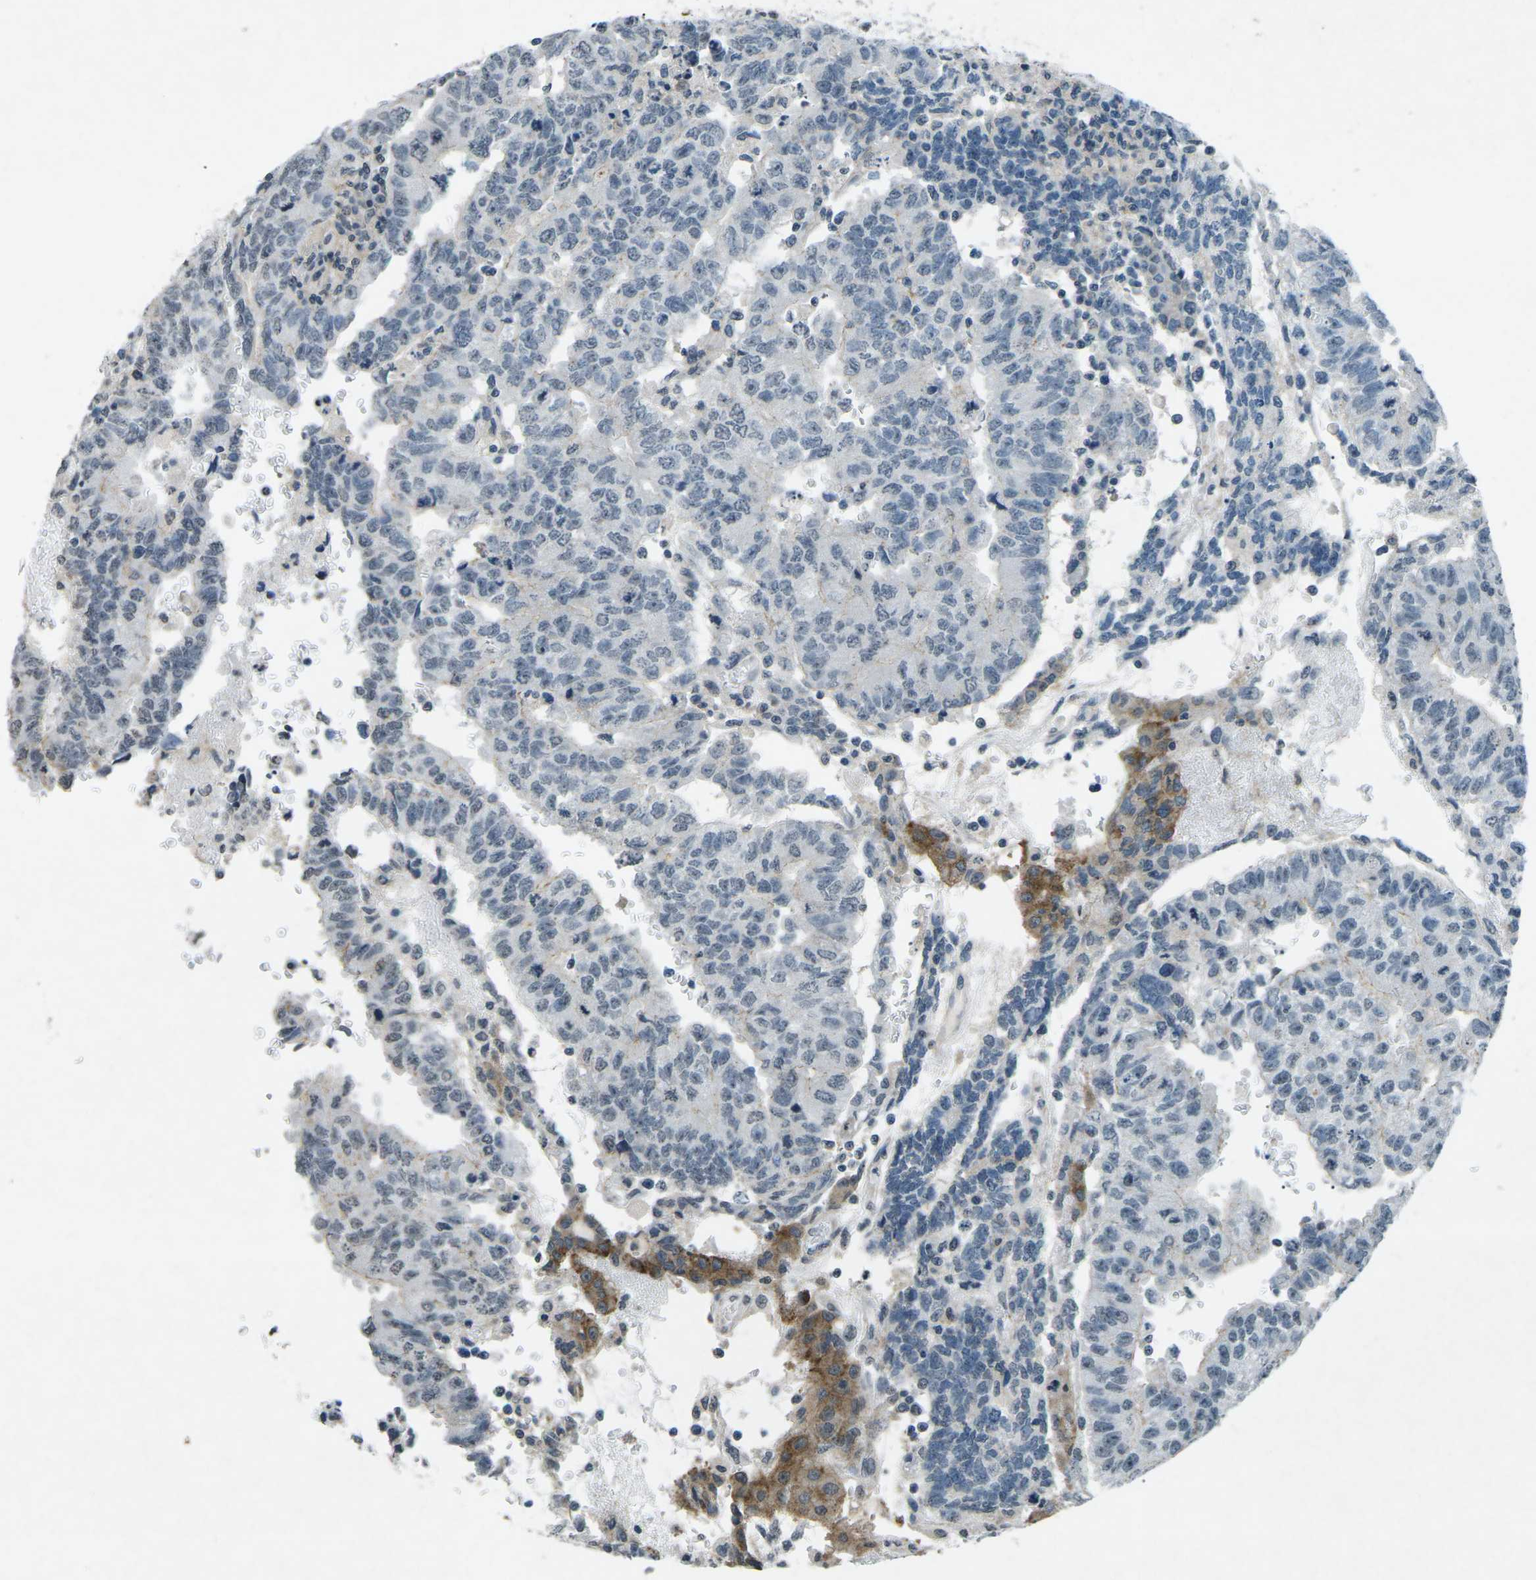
{"staining": {"intensity": "negative", "quantity": "none", "location": "none"}, "tissue": "testis cancer", "cell_type": "Tumor cells", "image_type": "cancer", "snomed": [{"axis": "morphology", "description": "Seminoma, NOS"}, {"axis": "morphology", "description": "Carcinoma, Embryonal, NOS"}, {"axis": "topography", "description": "Testis"}], "caption": "Immunohistochemistry micrograph of seminoma (testis) stained for a protein (brown), which shows no expression in tumor cells.", "gene": "TFR2", "patient": {"sex": "male", "age": 52}}